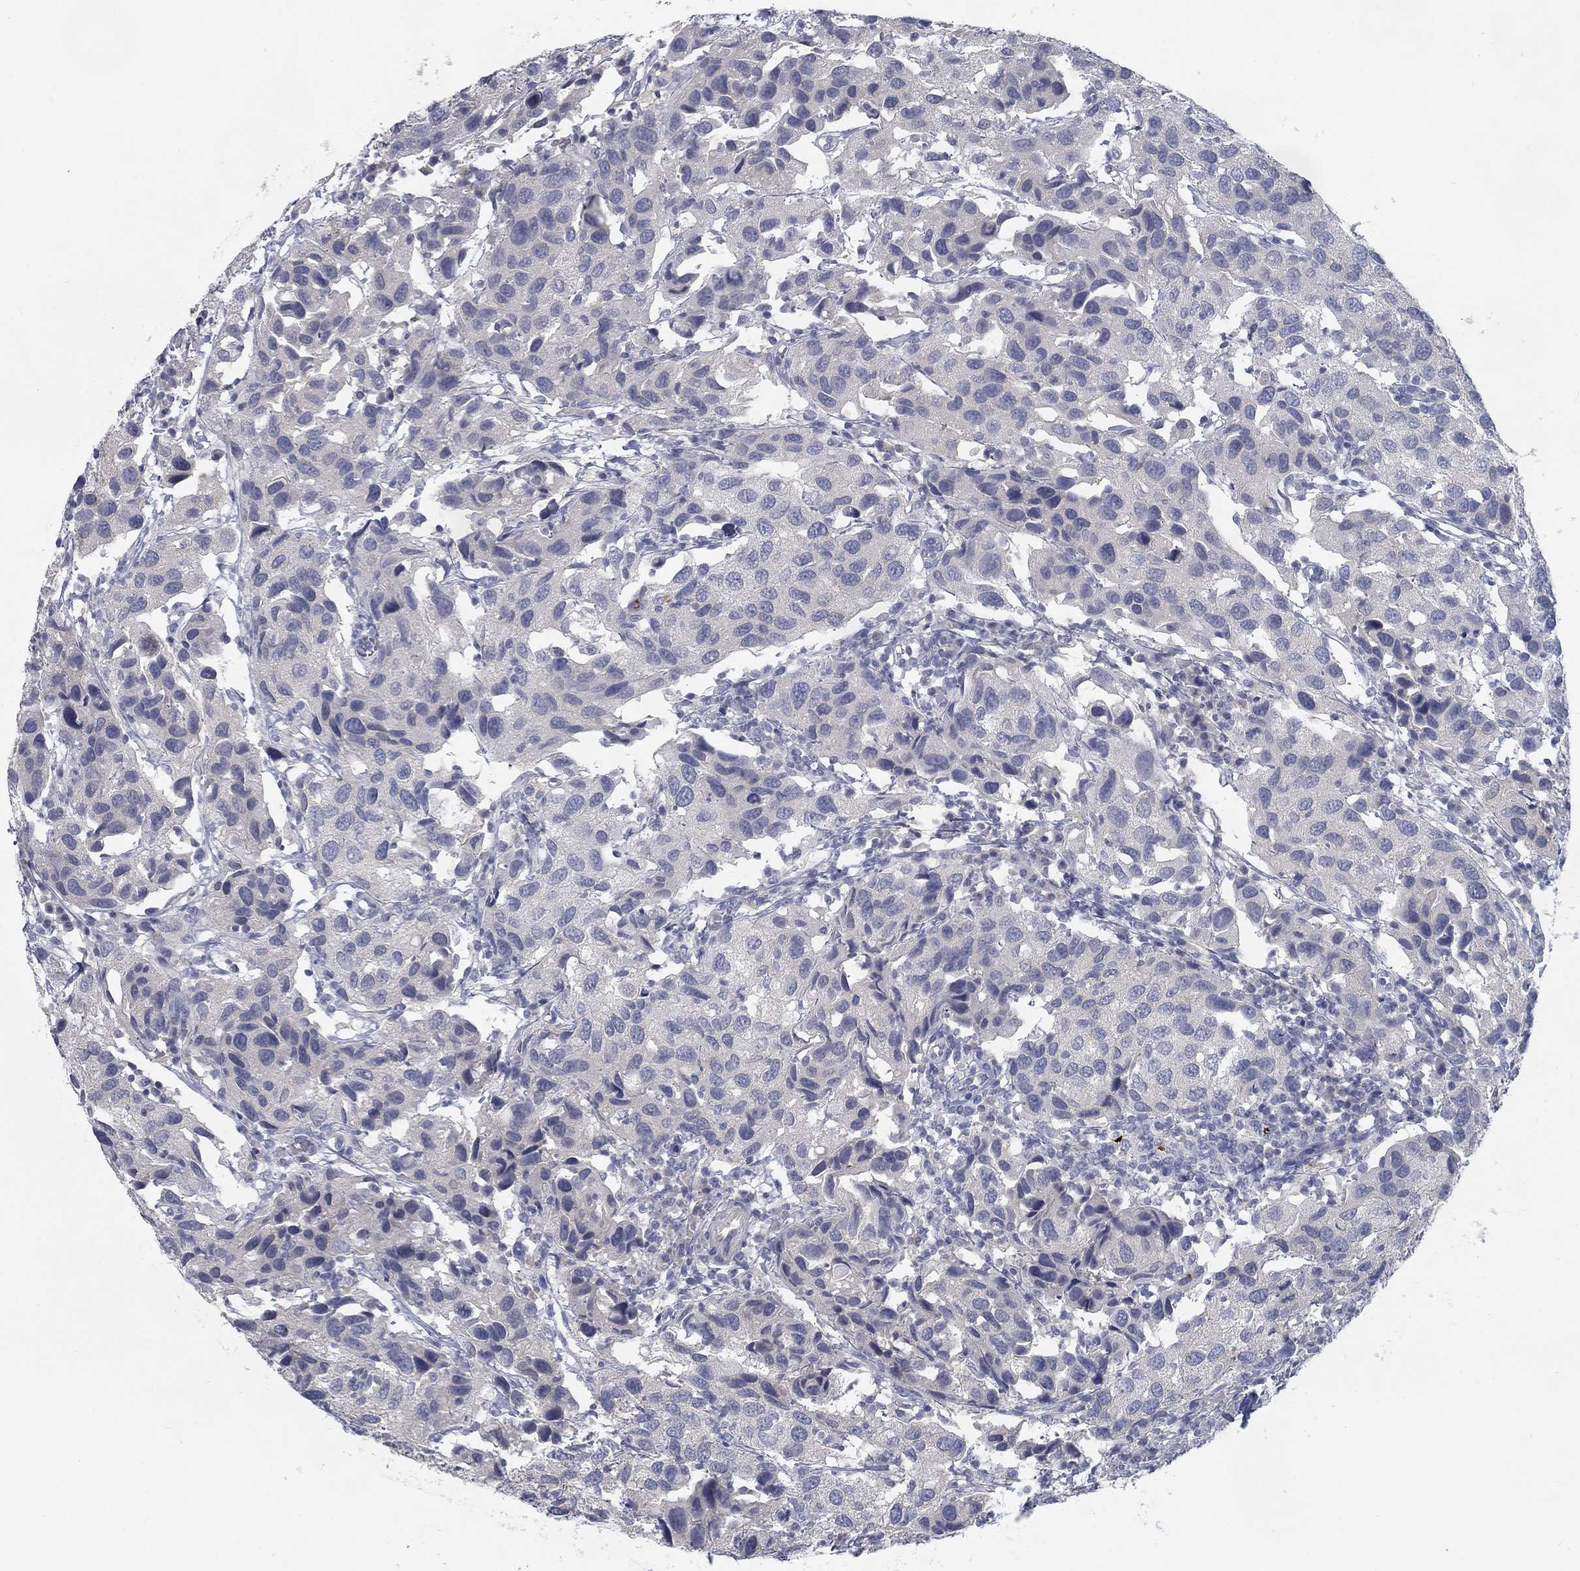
{"staining": {"intensity": "negative", "quantity": "none", "location": "none"}, "tissue": "urothelial cancer", "cell_type": "Tumor cells", "image_type": "cancer", "snomed": [{"axis": "morphology", "description": "Urothelial carcinoma, High grade"}, {"axis": "topography", "description": "Urinary bladder"}], "caption": "This is an immunohistochemistry (IHC) micrograph of urothelial carcinoma (high-grade). There is no expression in tumor cells.", "gene": "MTSS2", "patient": {"sex": "male", "age": 79}}